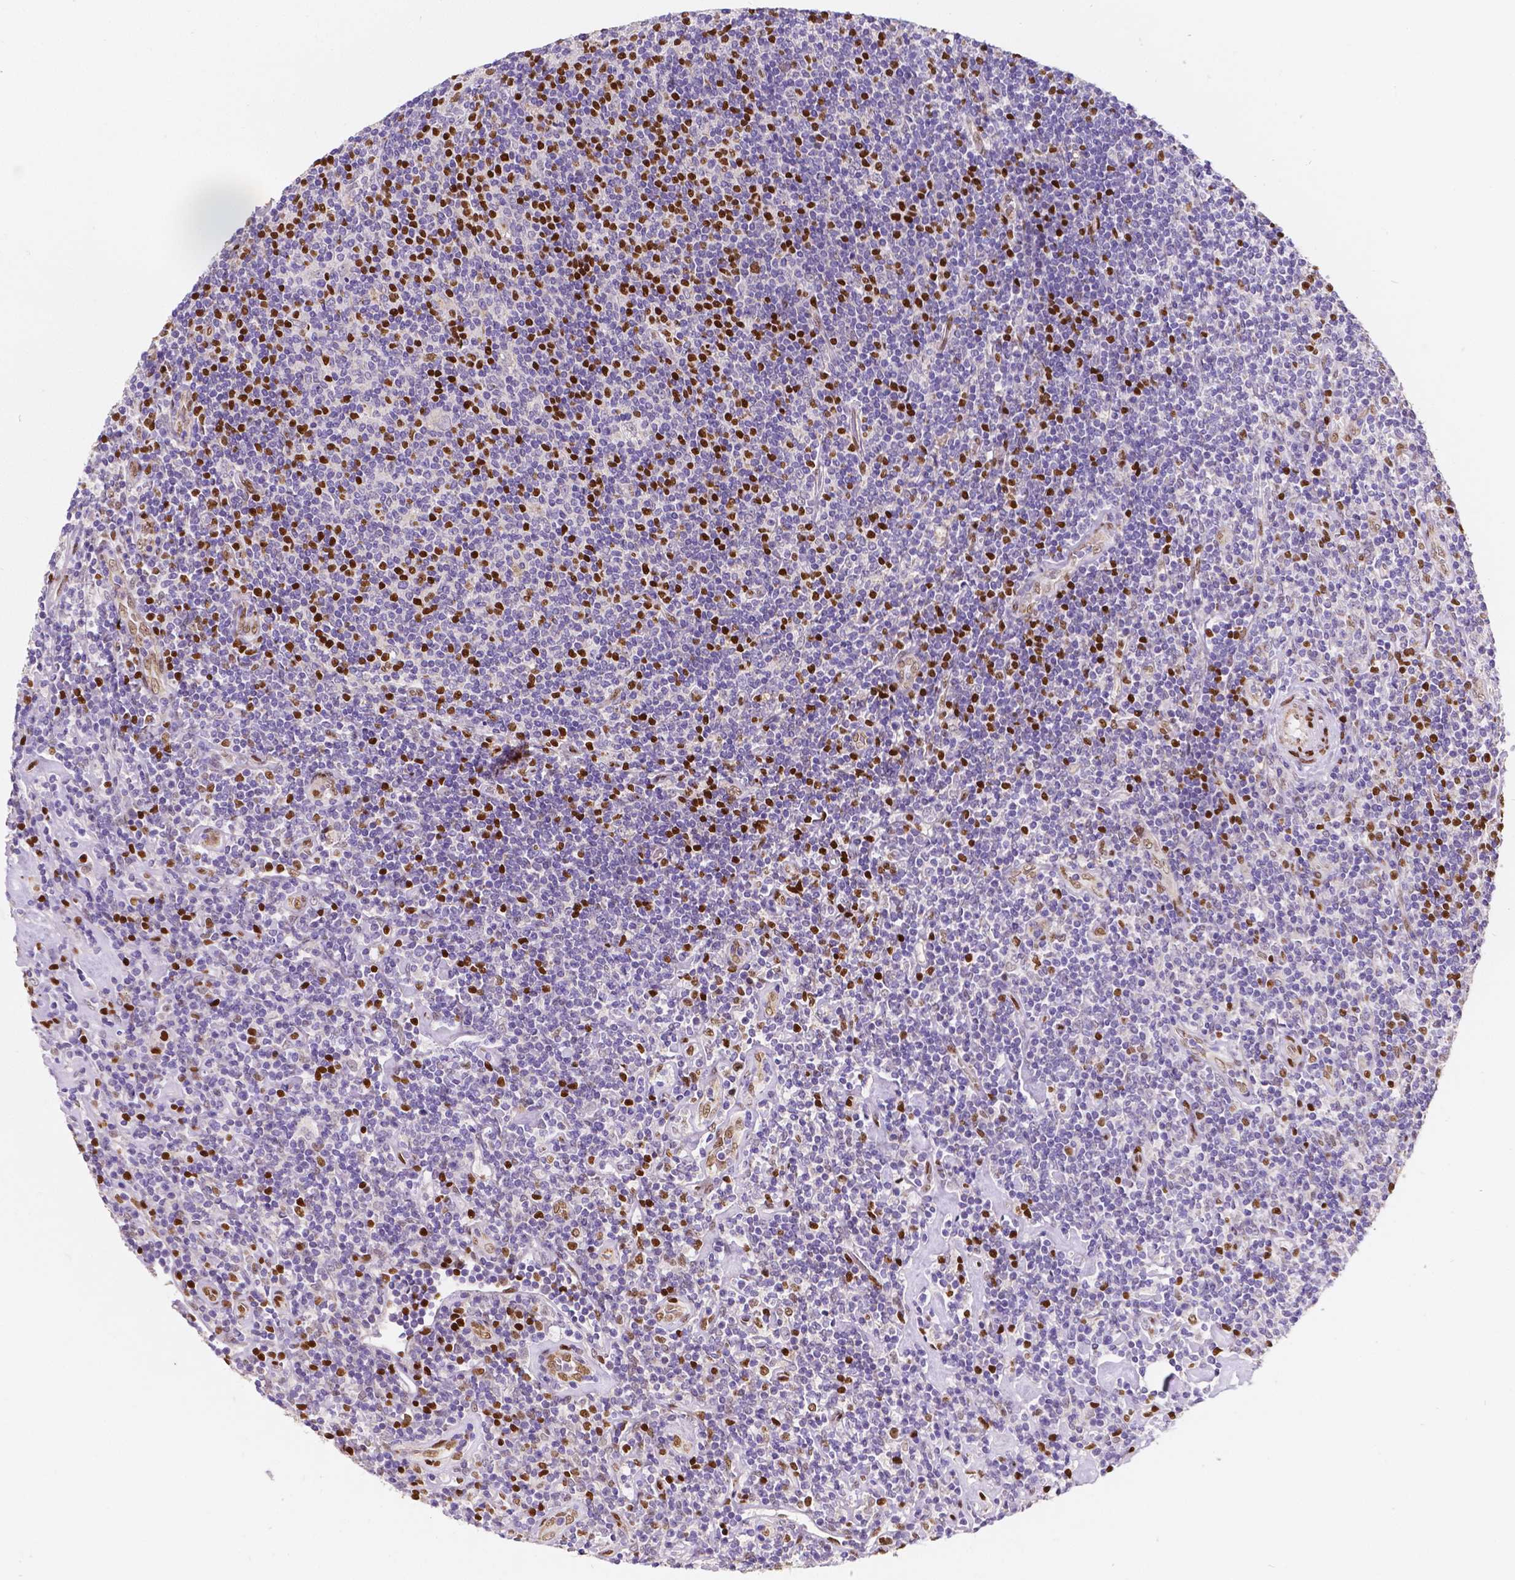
{"staining": {"intensity": "negative", "quantity": "none", "location": "none"}, "tissue": "lymphoma", "cell_type": "Tumor cells", "image_type": "cancer", "snomed": [{"axis": "morphology", "description": "Hodgkin's disease, NOS"}, {"axis": "topography", "description": "Lymph node"}], "caption": "The immunohistochemistry (IHC) micrograph has no significant staining in tumor cells of Hodgkin's disease tissue.", "gene": "MEF2C", "patient": {"sex": "male", "age": 40}}